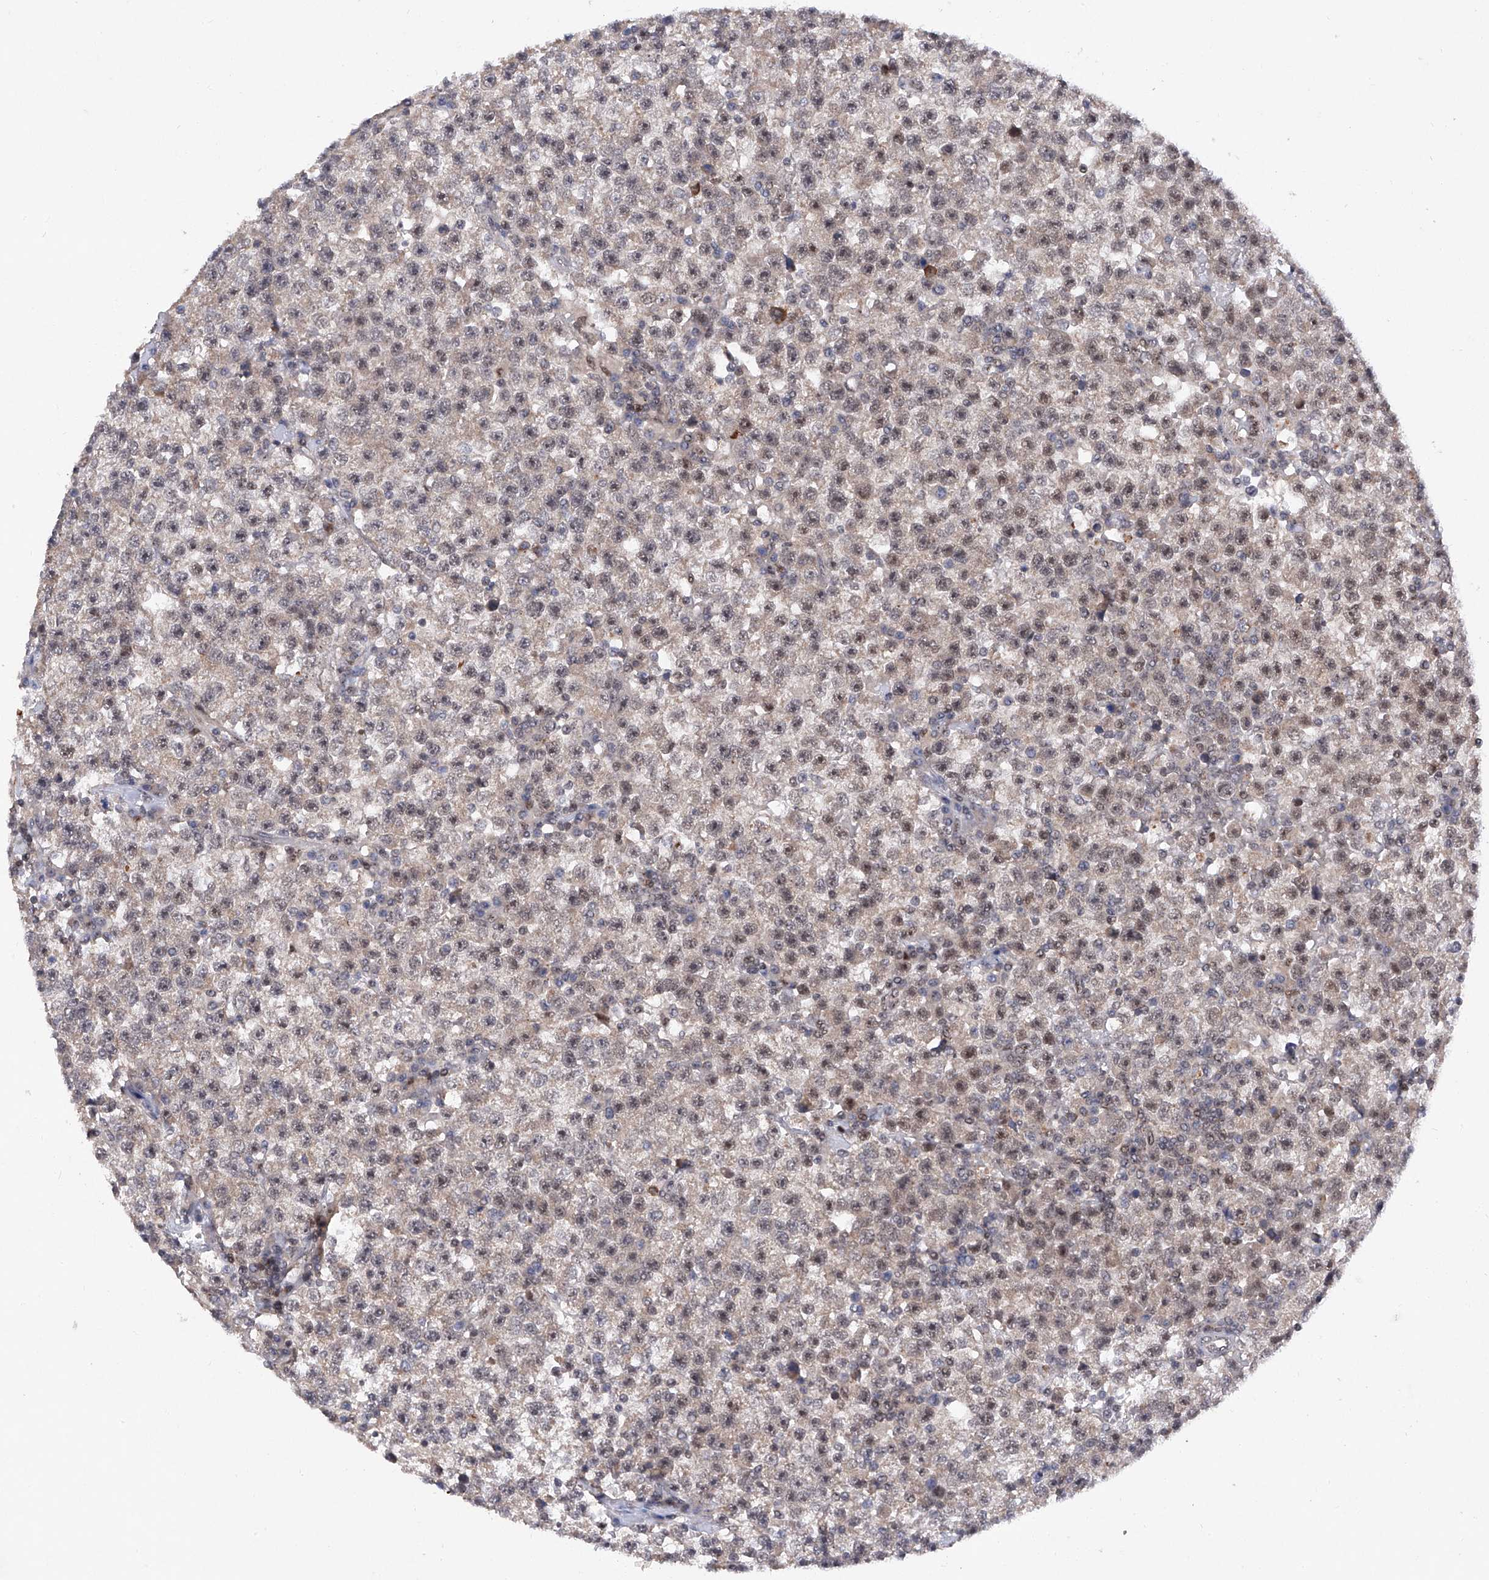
{"staining": {"intensity": "weak", "quantity": "25%-75%", "location": "nuclear"}, "tissue": "testis cancer", "cell_type": "Tumor cells", "image_type": "cancer", "snomed": [{"axis": "morphology", "description": "Seminoma, NOS"}, {"axis": "topography", "description": "Testis"}], "caption": "Testis cancer (seminoma) tissue shows weak nuclear staining in approximately 25%-75% of tumor cells, visualized by immunohistochemistry.", "gene": "RAD54L", "patient": {"sex": "male", "age": 22}}